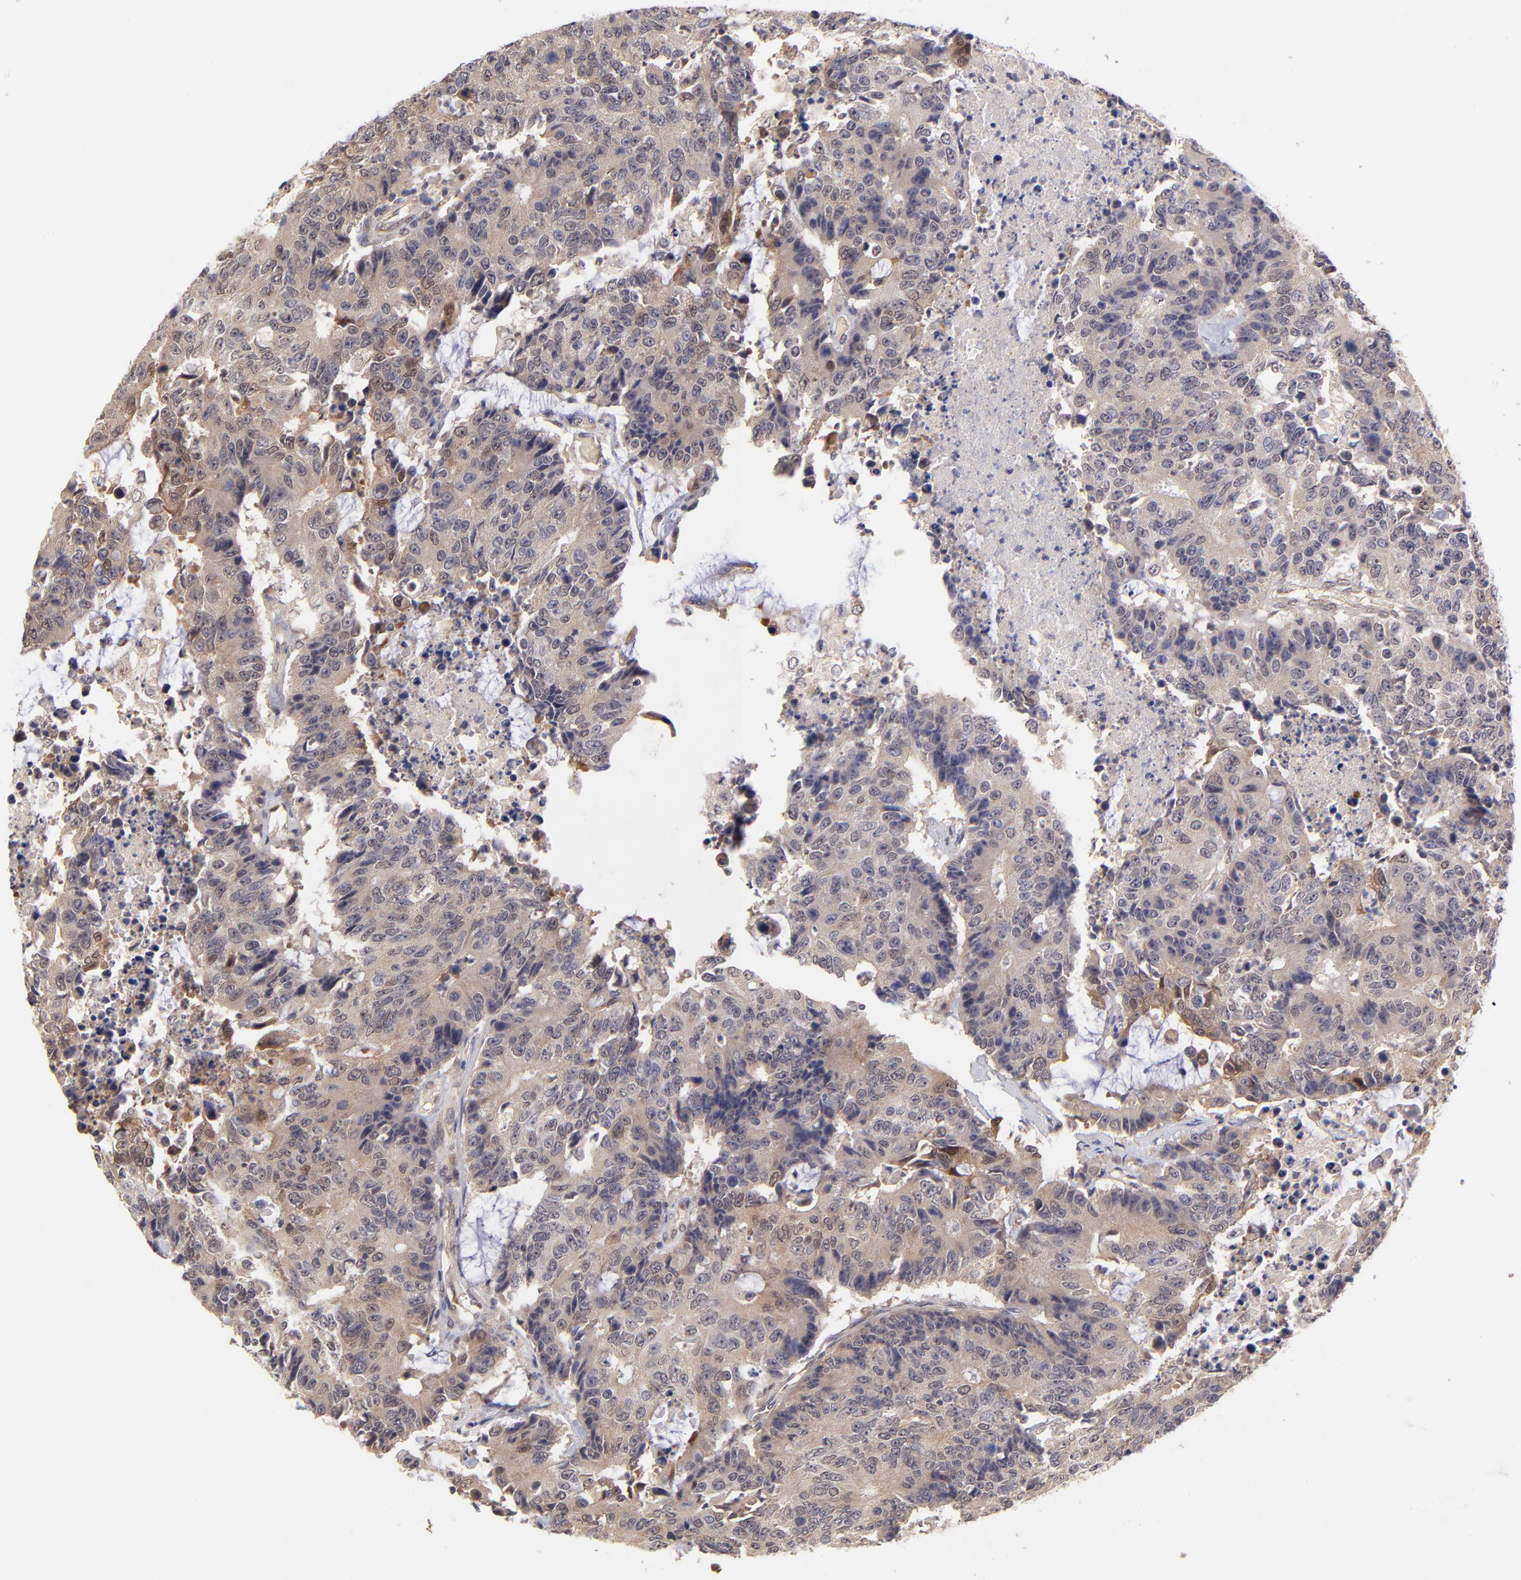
{"staining": {"intensity": "moderate", "quantity": "25%-75%", "location": "cytoplasmic/membranous"}, "tissue": "colorectal cancer", "cell_type": "Tumor cells", "image_type": "cancer", "snomed": [{"axis": "morphology", "description": "Adenocarcinoma, NOS"}, {"axis": "topography", "description": "Colon"}], "caption": "Protein analysis of colorectal adenocarcinoma tissue shows moderate cytoplasmic/membranous expression in about 25%-75% of tumor cells.", "gene": "UBE2H", "patient": {"sex": "female", "age": 86}}